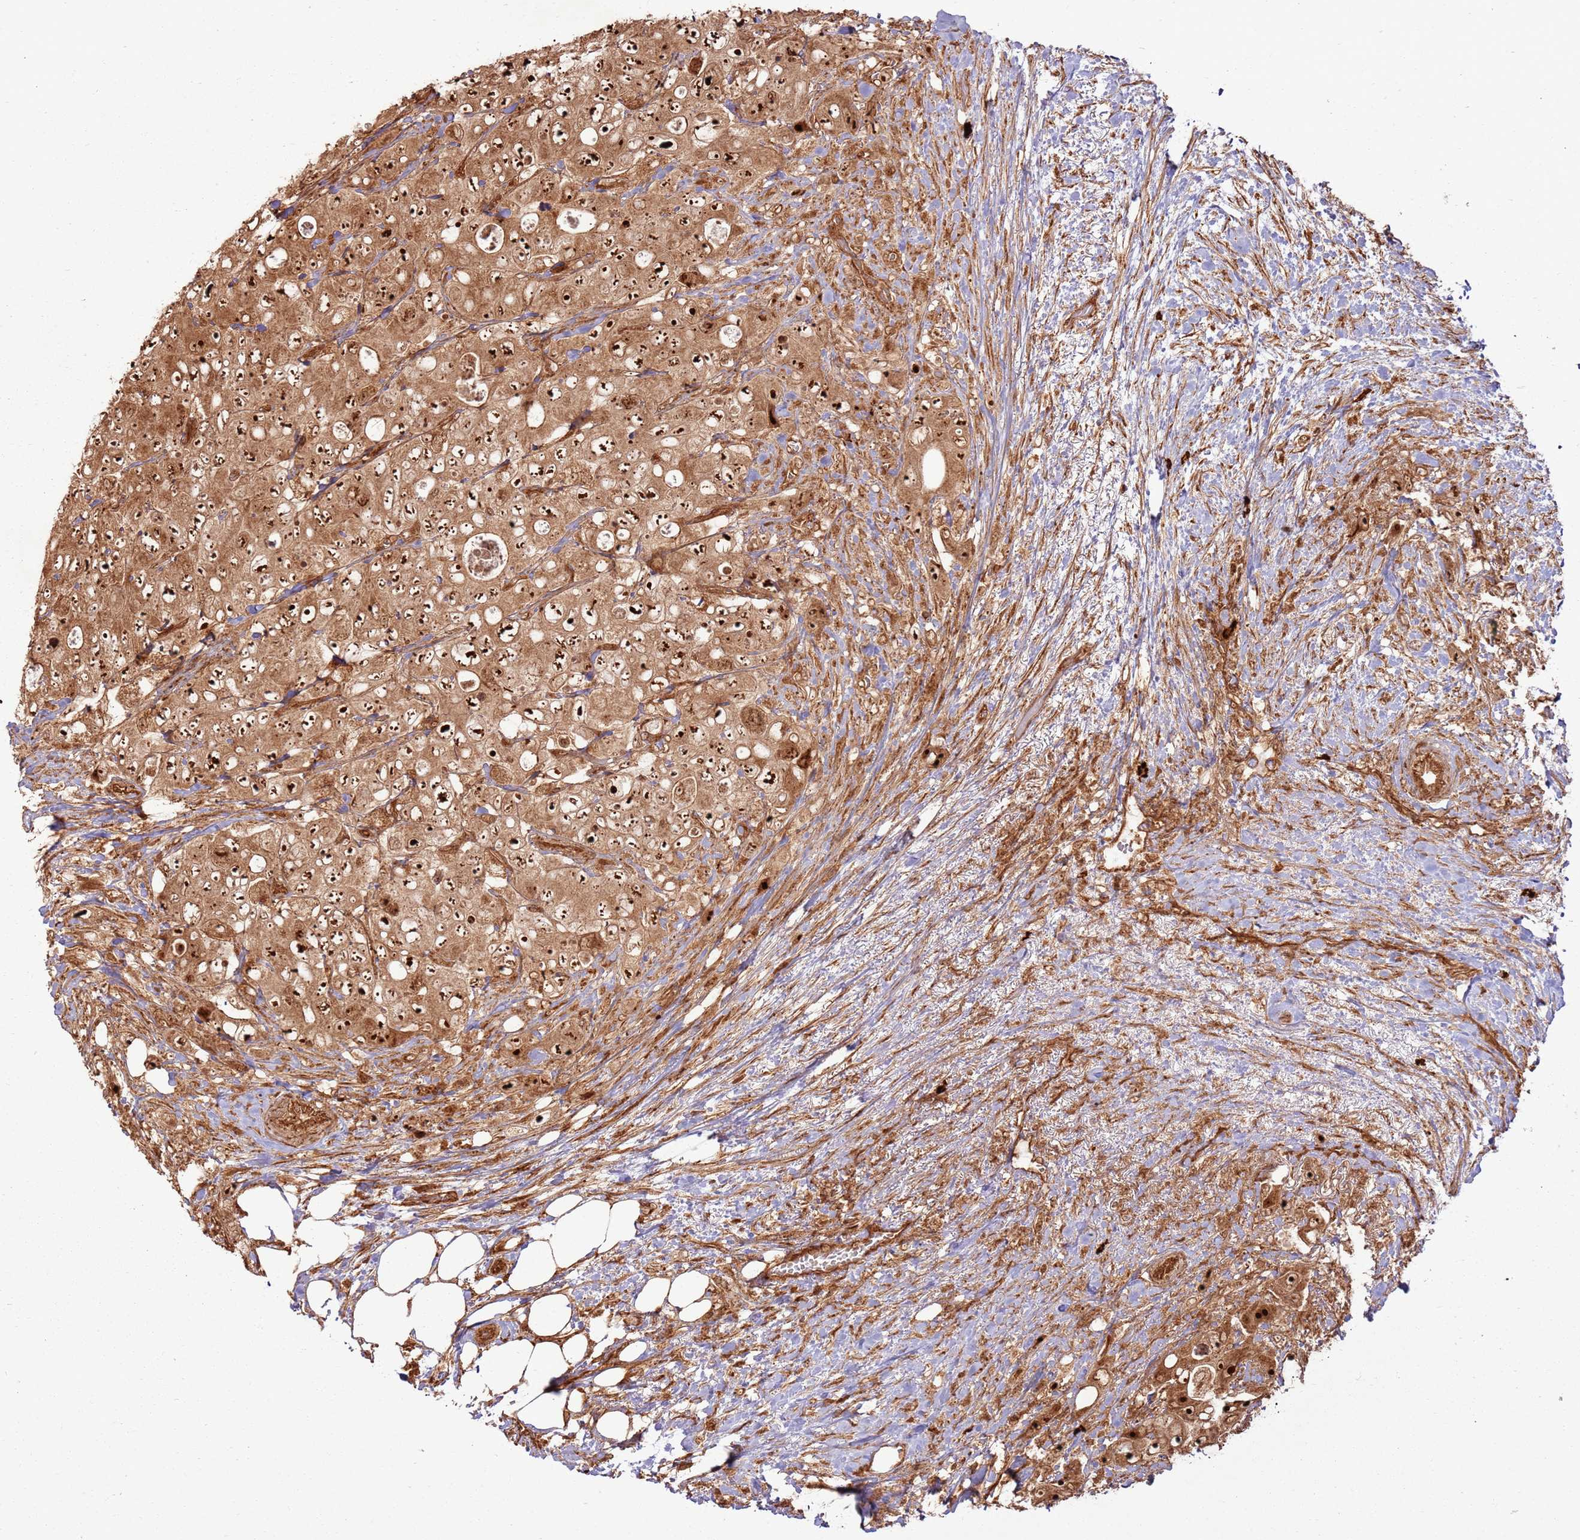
{"staining": {"intensity": "strong", "quantity": ">75%", "location": "cytoplasmic/membranous,nuclear"}, "tissue": "colorectal cancer", "cell_type": "Tumor cells", "image_type": "cancer", "snomed": [{"axis": "morphology", "description": "Adenocarcinoma, NOS"}, {"axis": "topography", "description": "Colon"}], "caption": "IHC micrograph of neoplastic tissue: colorectal cancer (adenocarcinoma) stained using immunohistochemistry (IHC) demonstrates high levels of strong protein expression localized specifically in the cytoplasmic/membranous and nuclear of tumor cells, appearing as a cytoplasmic/membranous and nuclear brown color.", "gene": "TBC1D13", "patient": {"sex": "female", "age": 46}}